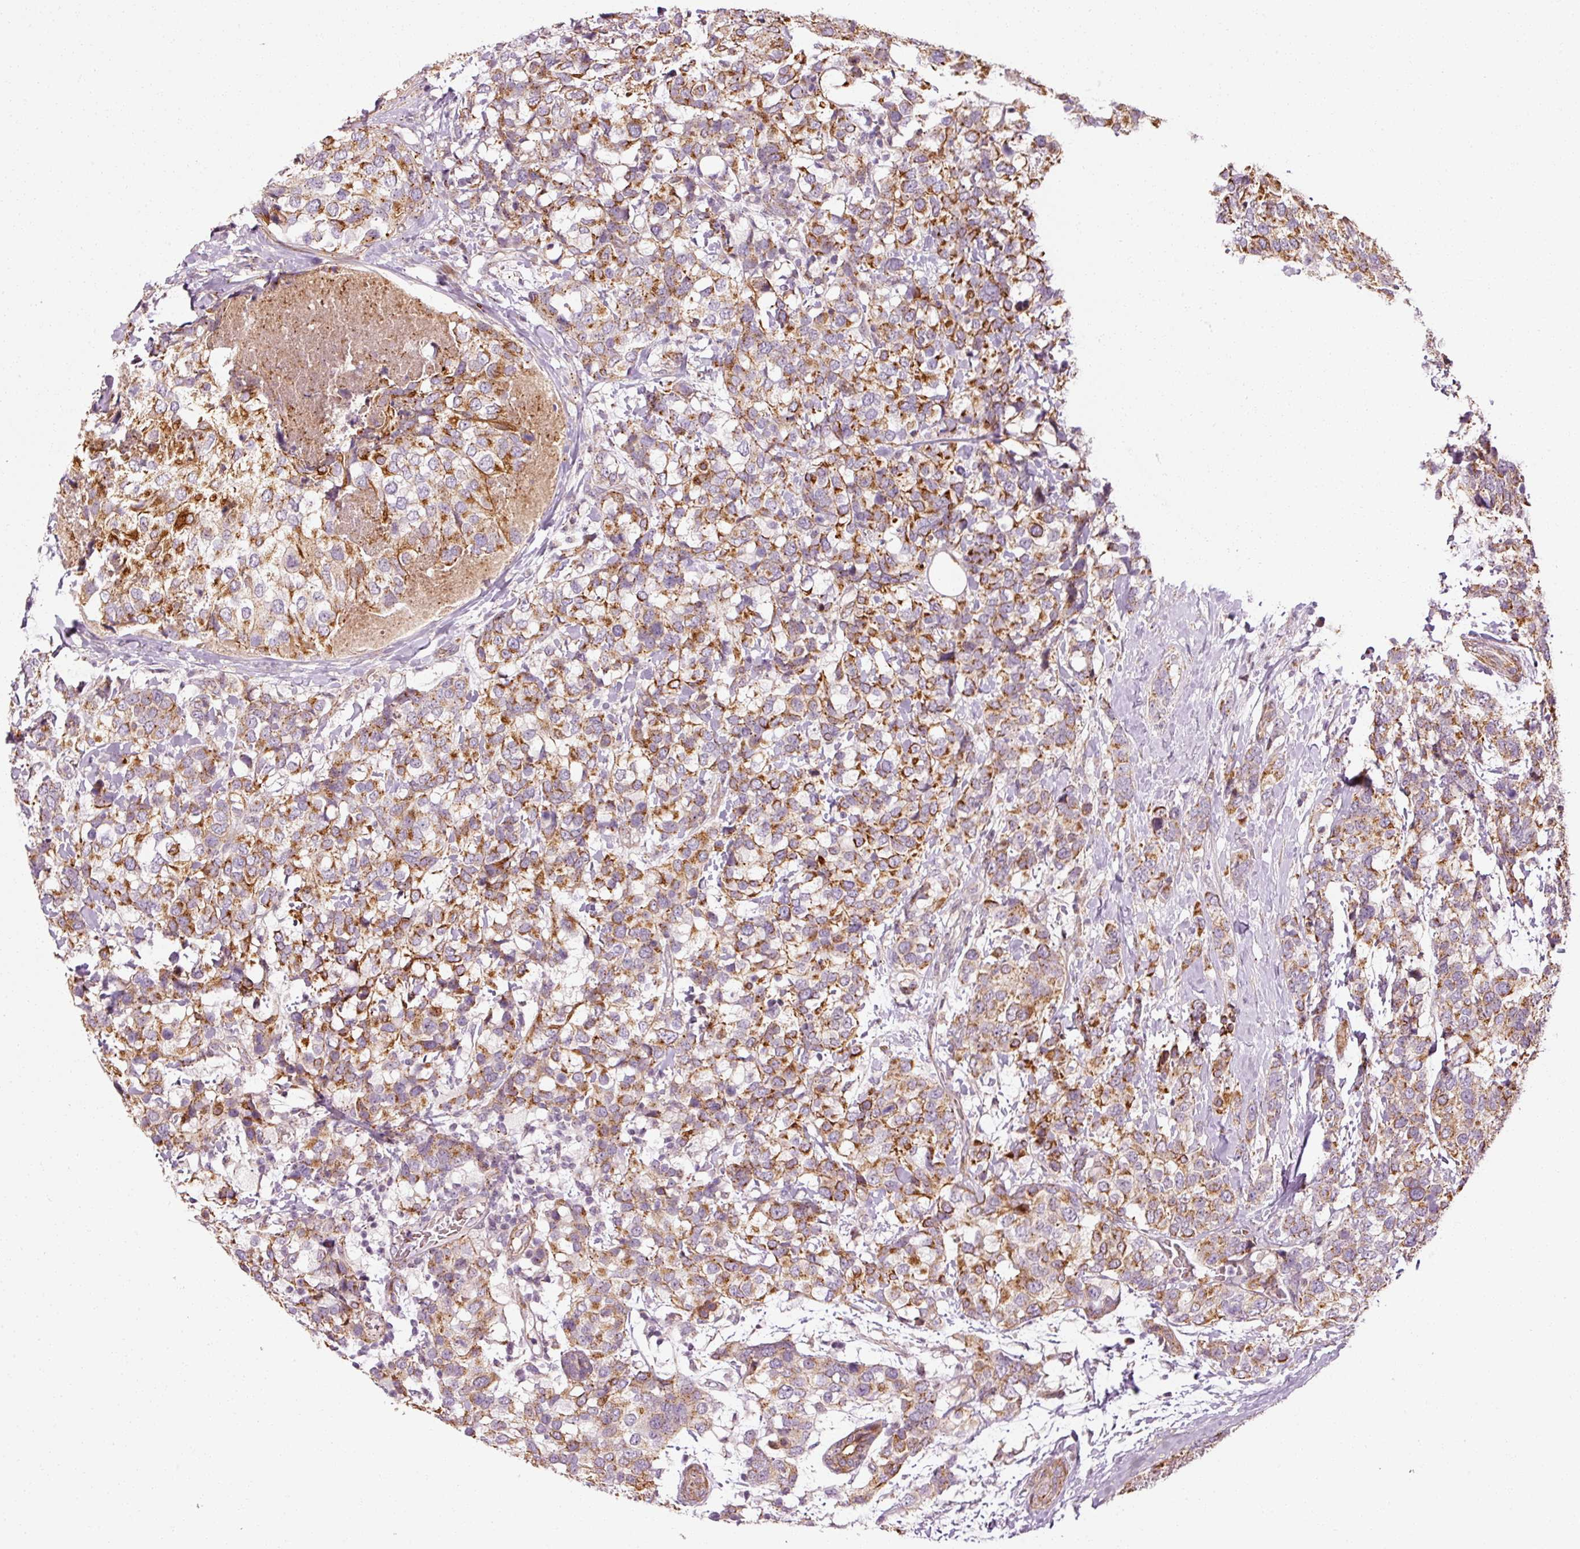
{"staining": {"intensity": "moderate", "quantity": ">75%", "location": "cytoplasmic/membranous"}, "tissue": "breast cancer", "cell_type": "Tumor cells", "image_type": "cancer", "snomed": [{"axis": "morphology", "description": "Lobular carcinoma"}, {"axis": "topography", "description": "Breast"}], "caption": "Protein expression analysis of human breast cancer (lobular carcinoma) reveals moderate cytoplasmic/membranous expression in approximately >75% of tumor cells. The protein is stained brown, and the nuclei are stained in blue (DAB IHC with brightfield microscopy, high magnification).", "gene": "ANKRD20A1", "patient": {"sex": "female", "age": 59}}